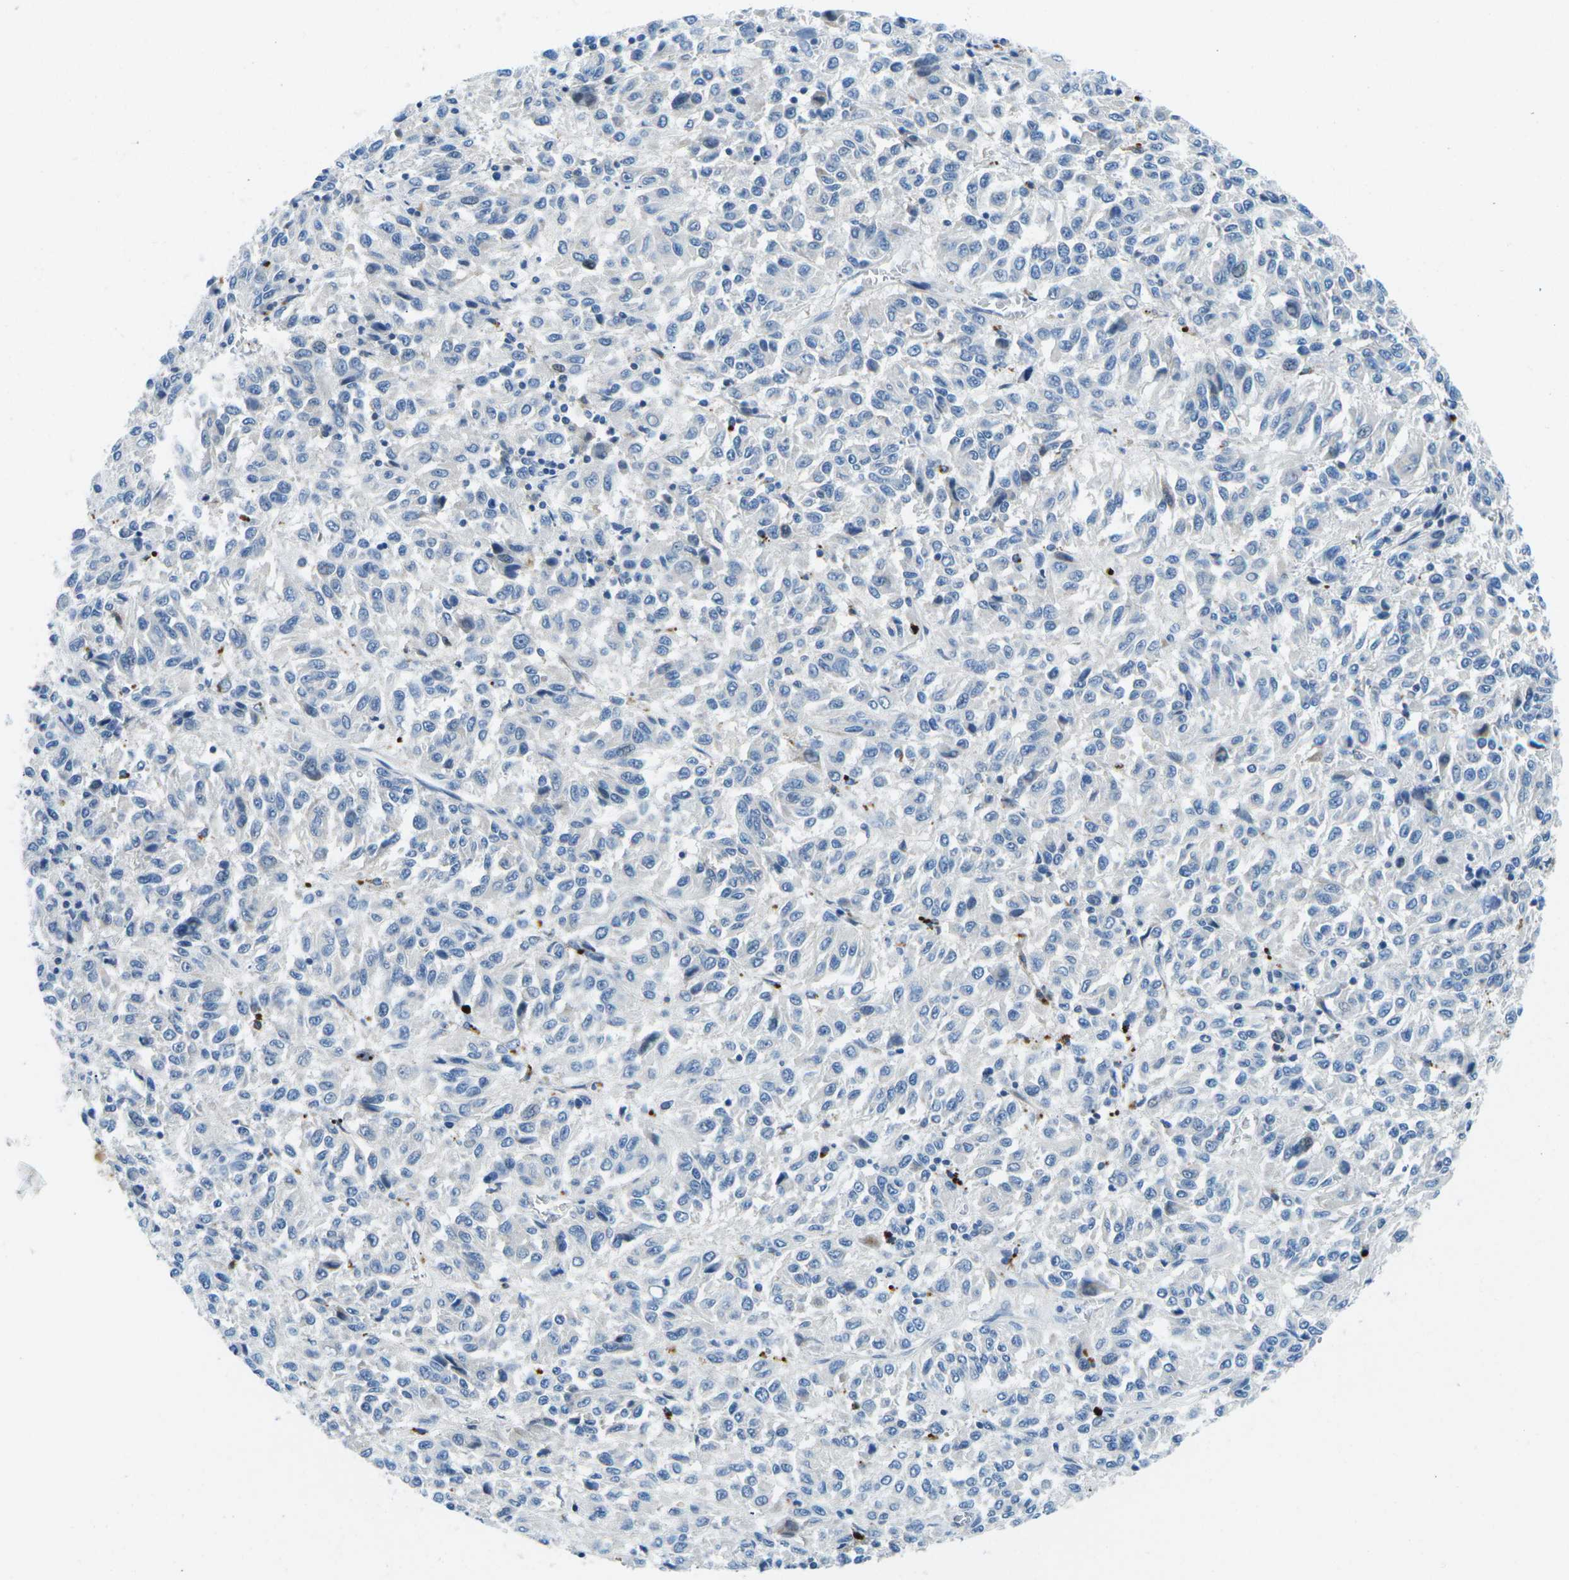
{"staining": {"intensity": "negative", "quantity": "none", "location": "none"}, "tissue": "melanoma", "cell_type": "Tumor cells", "image_type": "cancer", "snomed": [{"axis": "morphology", "description": "Malignant melanoma, Metastatic site"}, {"axis": "topography", "description": "Lung"}], "caption": "DAB (3,3'-diaminobenzidine) immunohistochemical staining of human malignant melanoma (metastatic site) exhibits no significant positivity in tumor cells. Brightfield microscopy of immunohistochemistry stained with DAB (3,3'-diaminobenzidine) (brown) and hematoxylin (blue), captured at high magnification.", "gene": "CFB", "patient": {"sex": "male", "age": 64}}